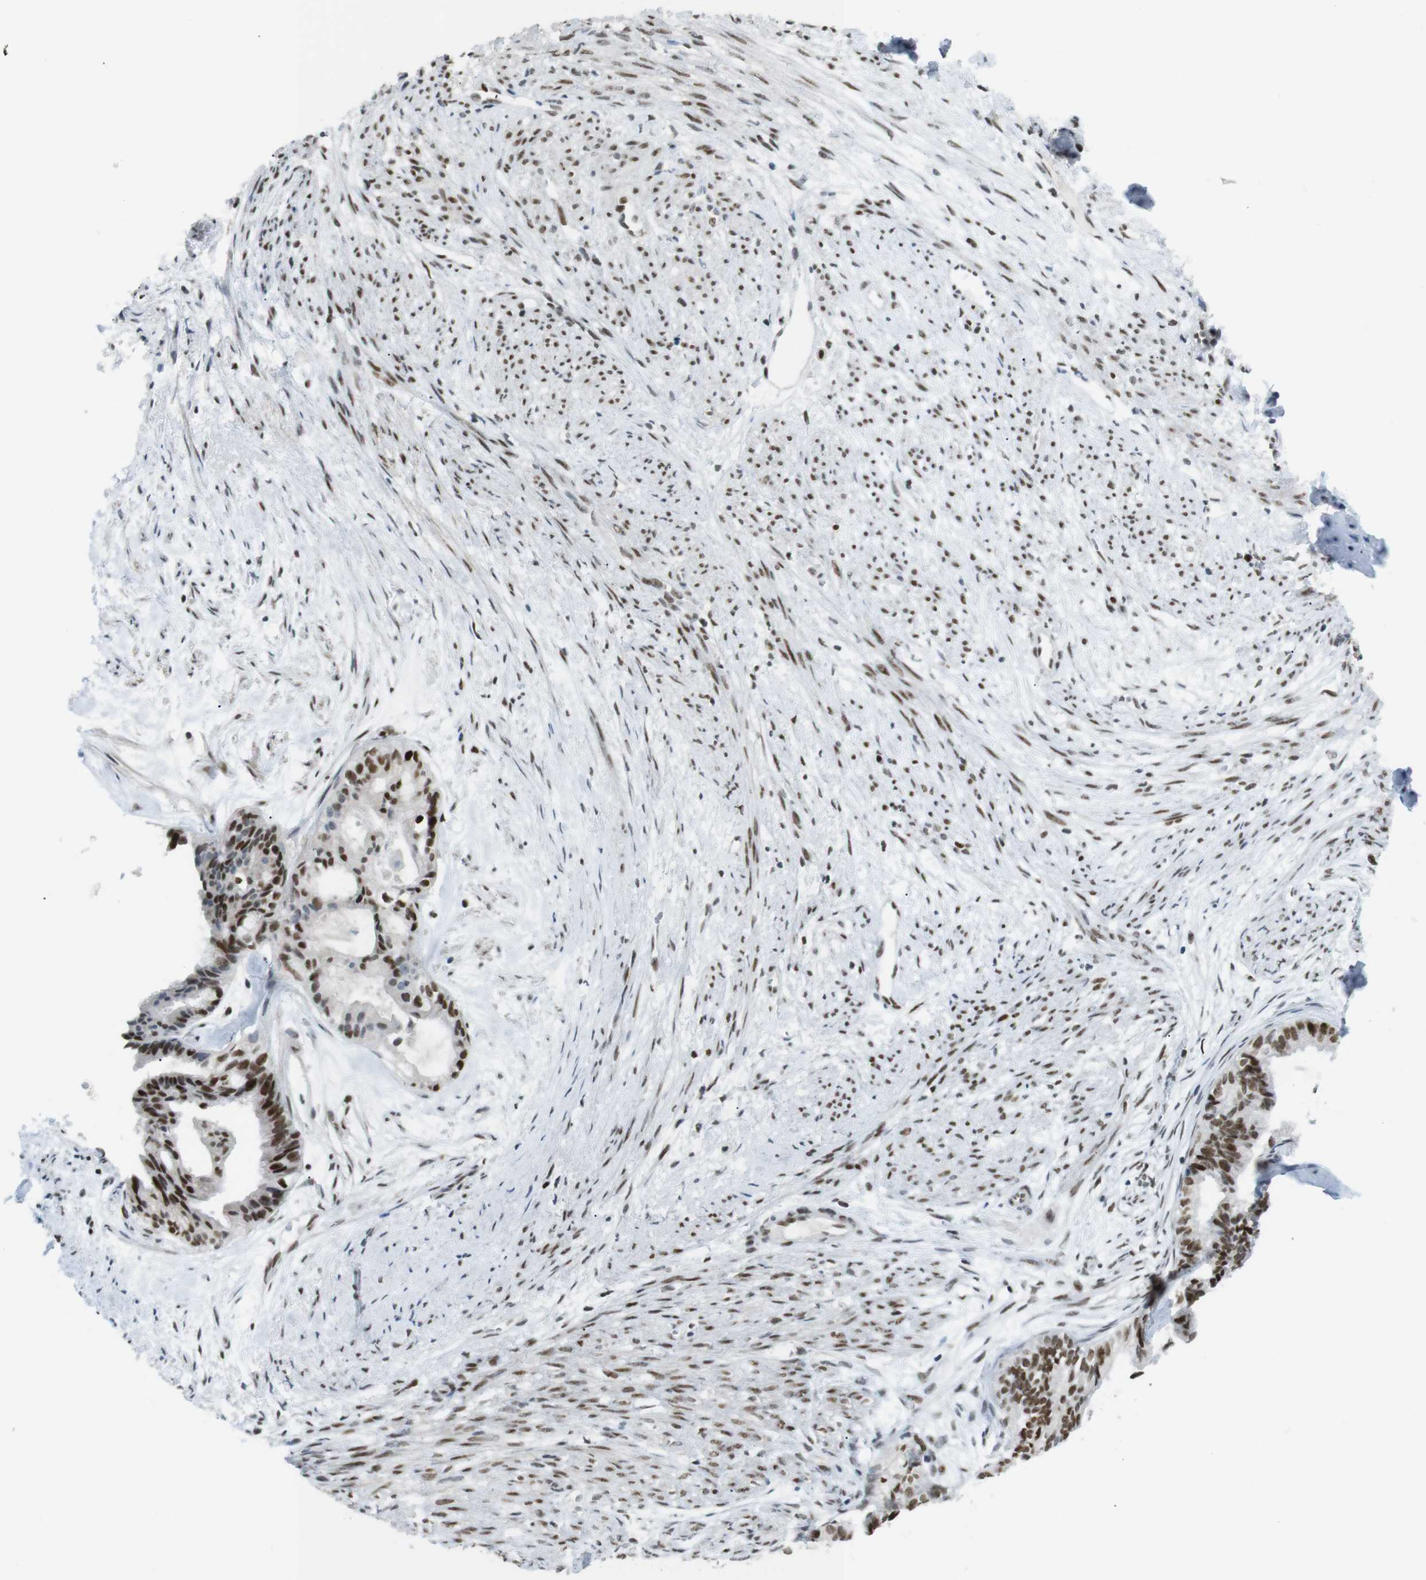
{"staining": {"intensity": "strong", "quantity": ">75%", "location": "nuclear"}, "tissue": "cervical cancer", "cell_type": "Tumor cells", "image_type": "cancer", "snomed": [{"axis": "morphology", "description": "Normal tissue, NOS"}, {"axis": "morphology", "description": "Adenocarcinoma, NOS"}, {"axis": "topography", "description": "Cervix"}, {"axis": "topography", "description": "Endometrium"}], "caption": "High-power microscopy captured an IHC micrograph of cervical adenocarcinoma, revealing strong nuclear staining in approximately >75% of tumor cells.", "gene": "RIOX2", "patient": {"sex": "female", "age": 86}}